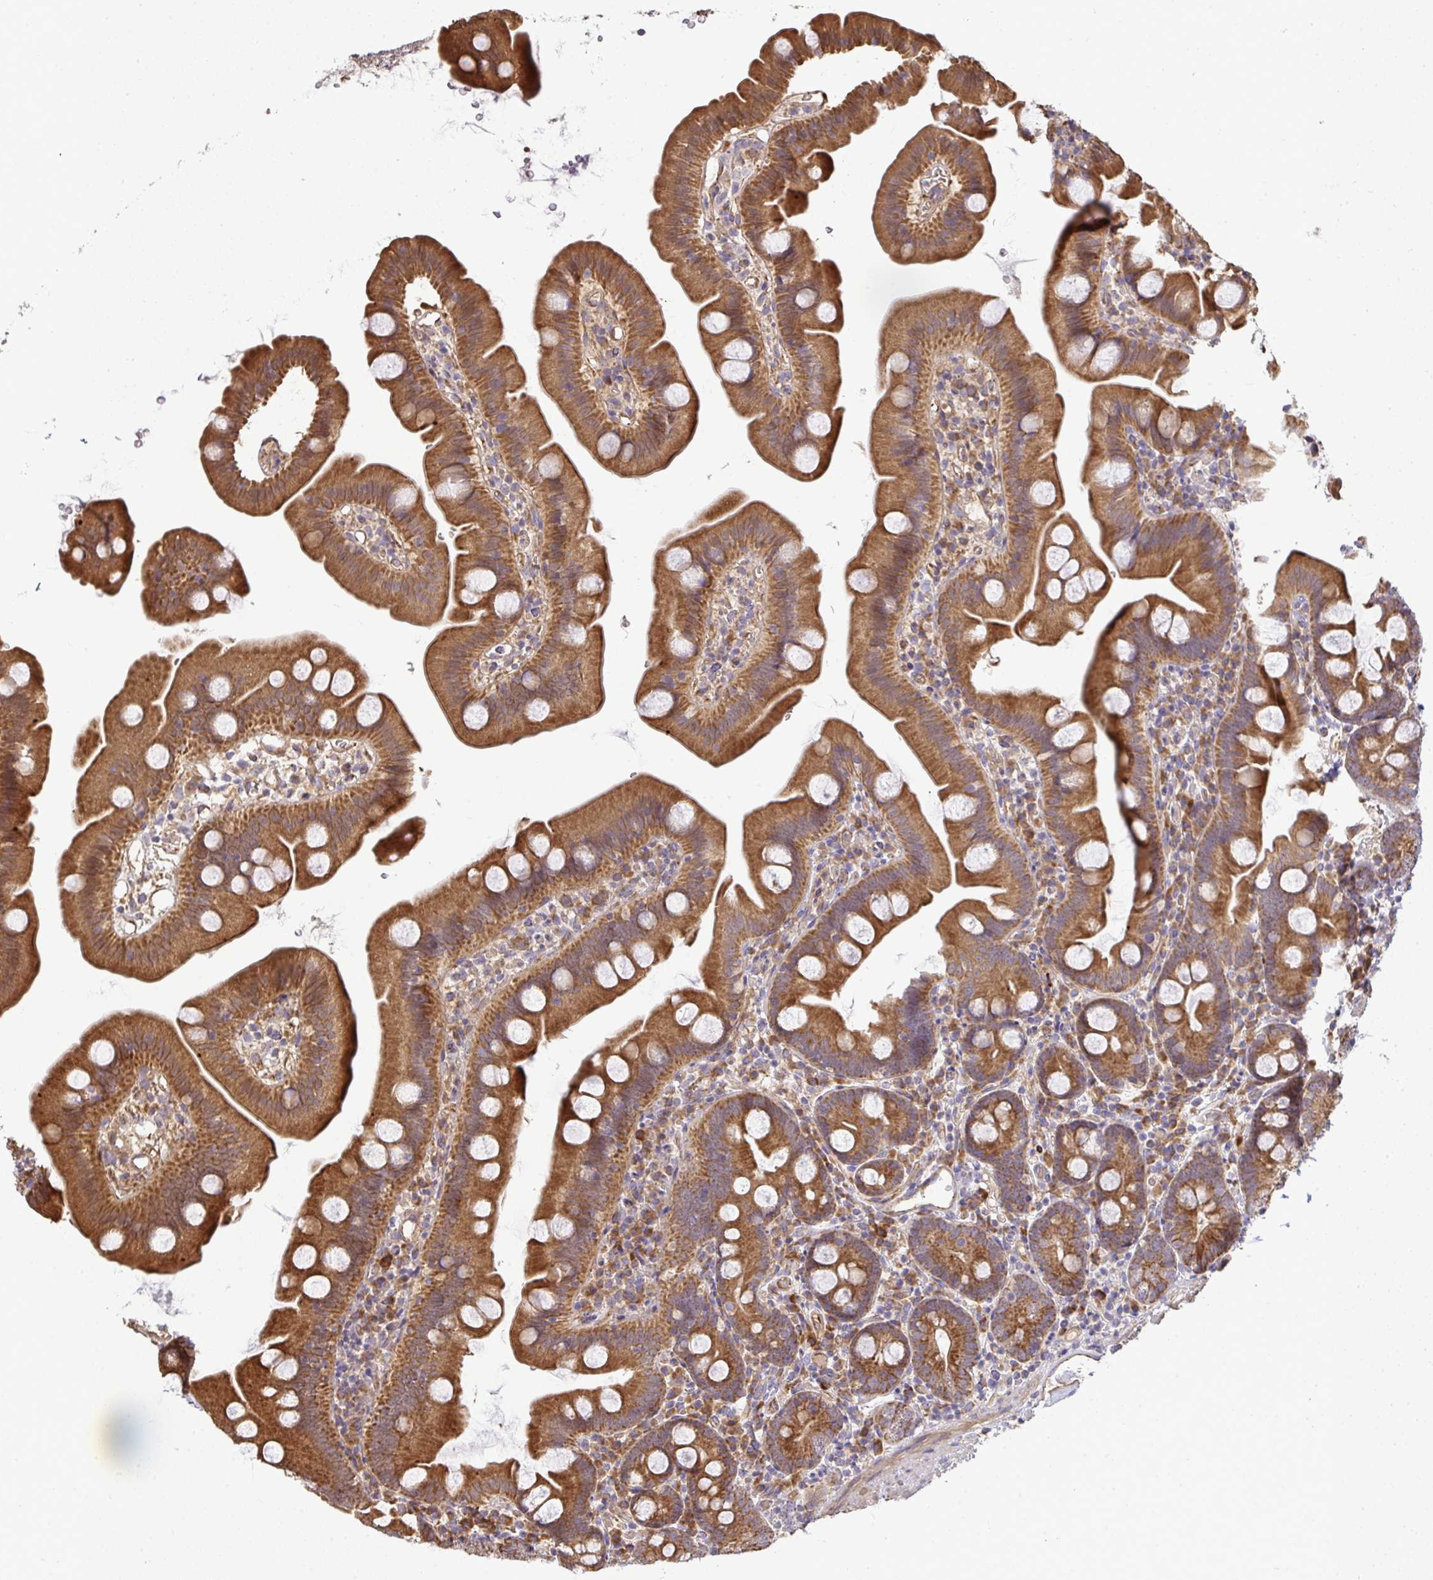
{"staining": {"intensity": "moderate", "quantity": ">75%", "location": "cytoplasmic/membranous"}, "tissue": "small intestine", "cell_type": "Glandular cells", "image_type": "normal", "snomed": [{"axis": "morphology", "description": "Normal tissue, NOS"}, {"axis": "topography", "description": "Small intestine"}], "caption": "An image showing moderate cytoplasmic/membranous expression in approximately >75% of glandular cells in unremarkable small intestine, as visualized by brown immunohistochemical staining.", "gene": "B4GALT6", "patient": {"sex": "female", "age": 68}}